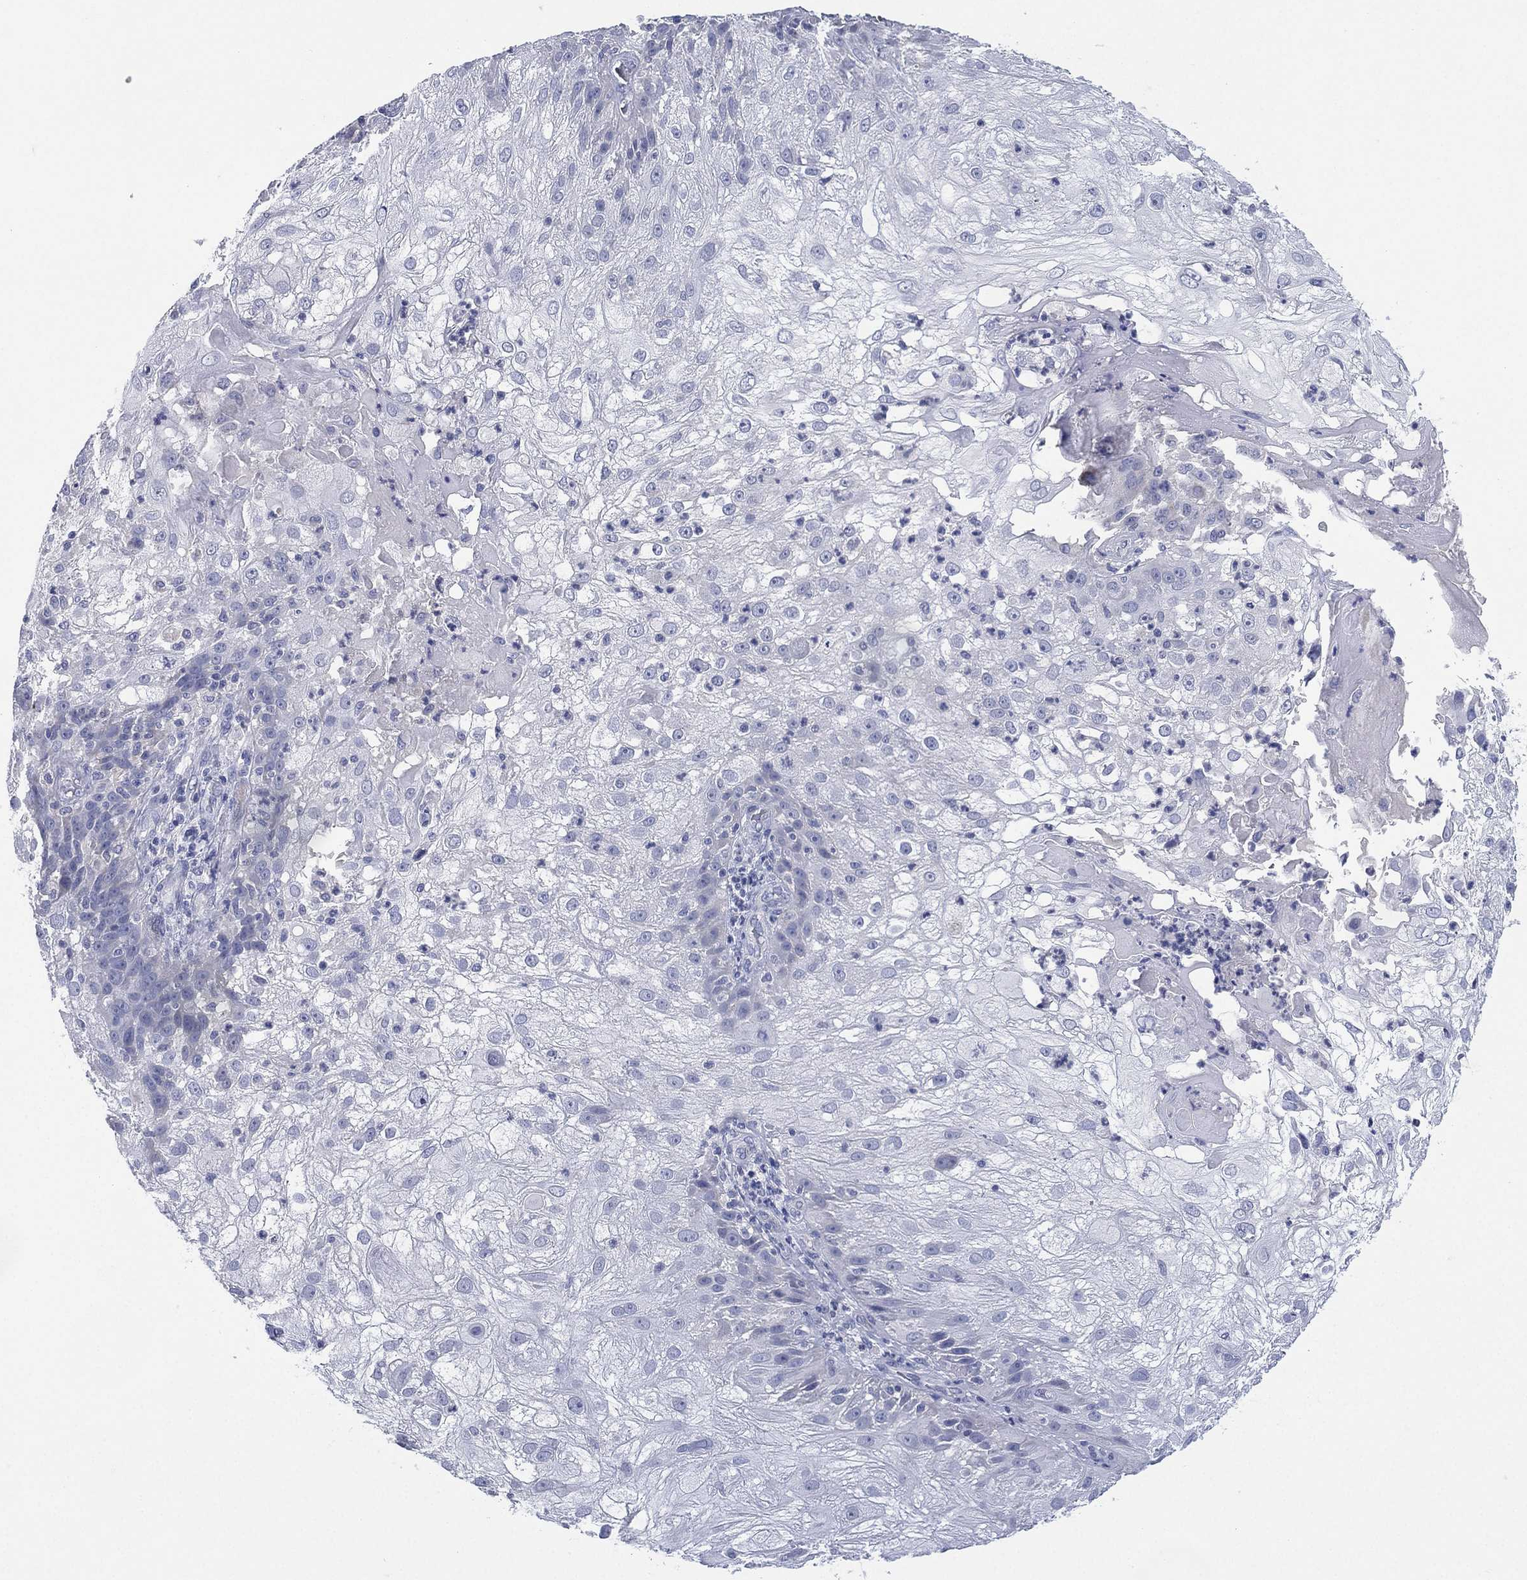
{"staining": {"intensity": "negative", "quantity": "none", "location": "none"}, "tissue": "skin cancer", "cell_type": "Tumor cells", "image_type": "cancer", "snomed": [{"axis": "morphology", "description": "Normal tissue, NOS"}, {"axis": "morphology", "description": "Squamous cell carcinoma, NOS"}, {"axis": "topography", "description": "Skin"}], "caption": "IHC micrograph of neoplastic tissue: squamous cell carcinoma (skin) stained with DAB displays no significant protein positivity in tumor cells. (DAB immunohistochemistry, high magnification).", "gene": "KRT35", "patient": {"sex": "female", "age": 83}}